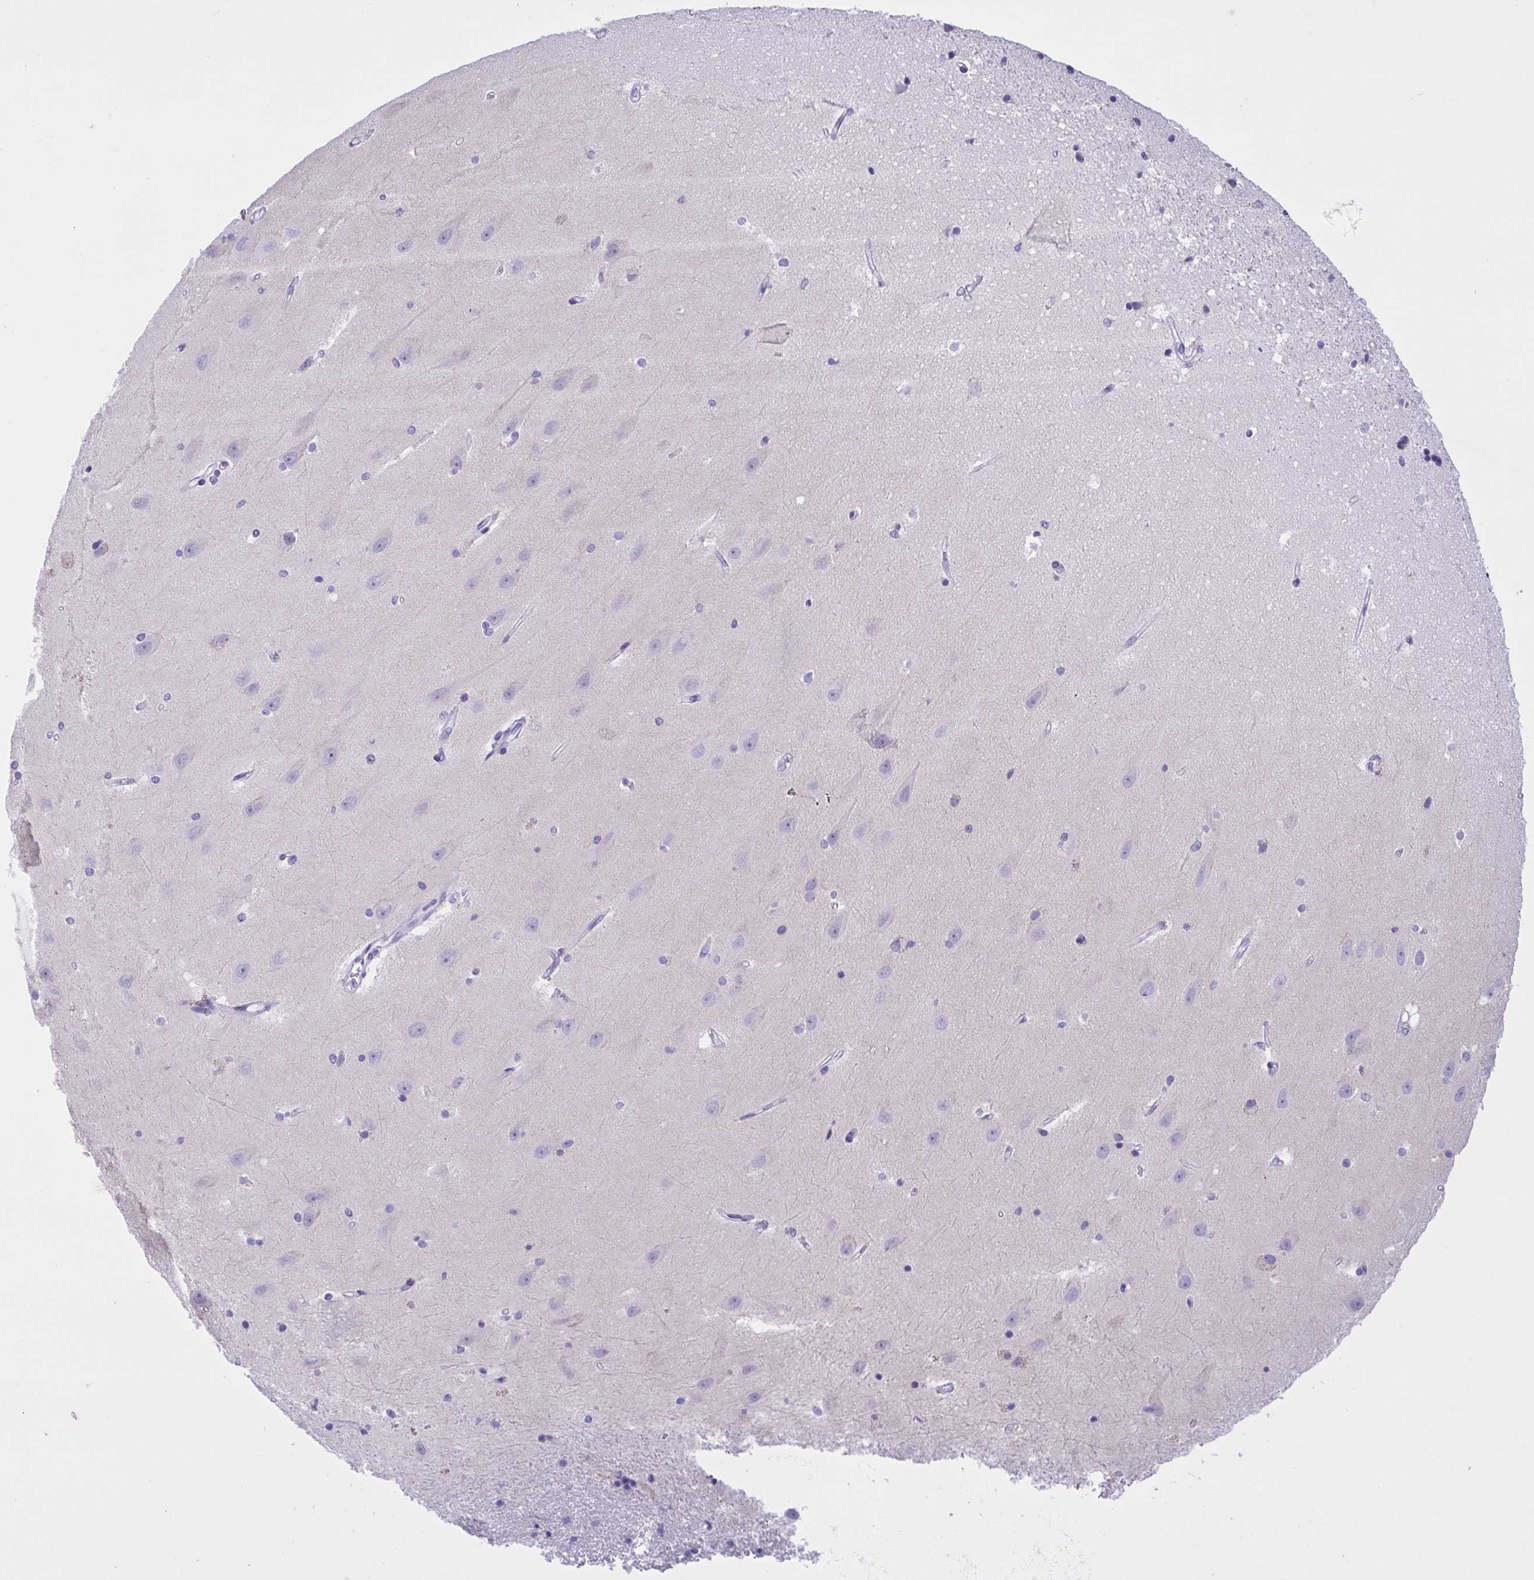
{"staining": {"intensity": "negative", "quantity": "none", "location": "none"}, "tissue": "hippocampus", "cell_type": "Glial cells", "image_type": "normal", "snomed": [{"axis": "morphology", "description": "Normal tissue, NOS"}, {"axis": "topography", "description": "Hippocampus"}], "caption": "Immunohistochemical staining of normal hippocampus shows no significant staining in glial cells.", "gene": "YBX2", "patient": {"sex": "male", "age": 63}}